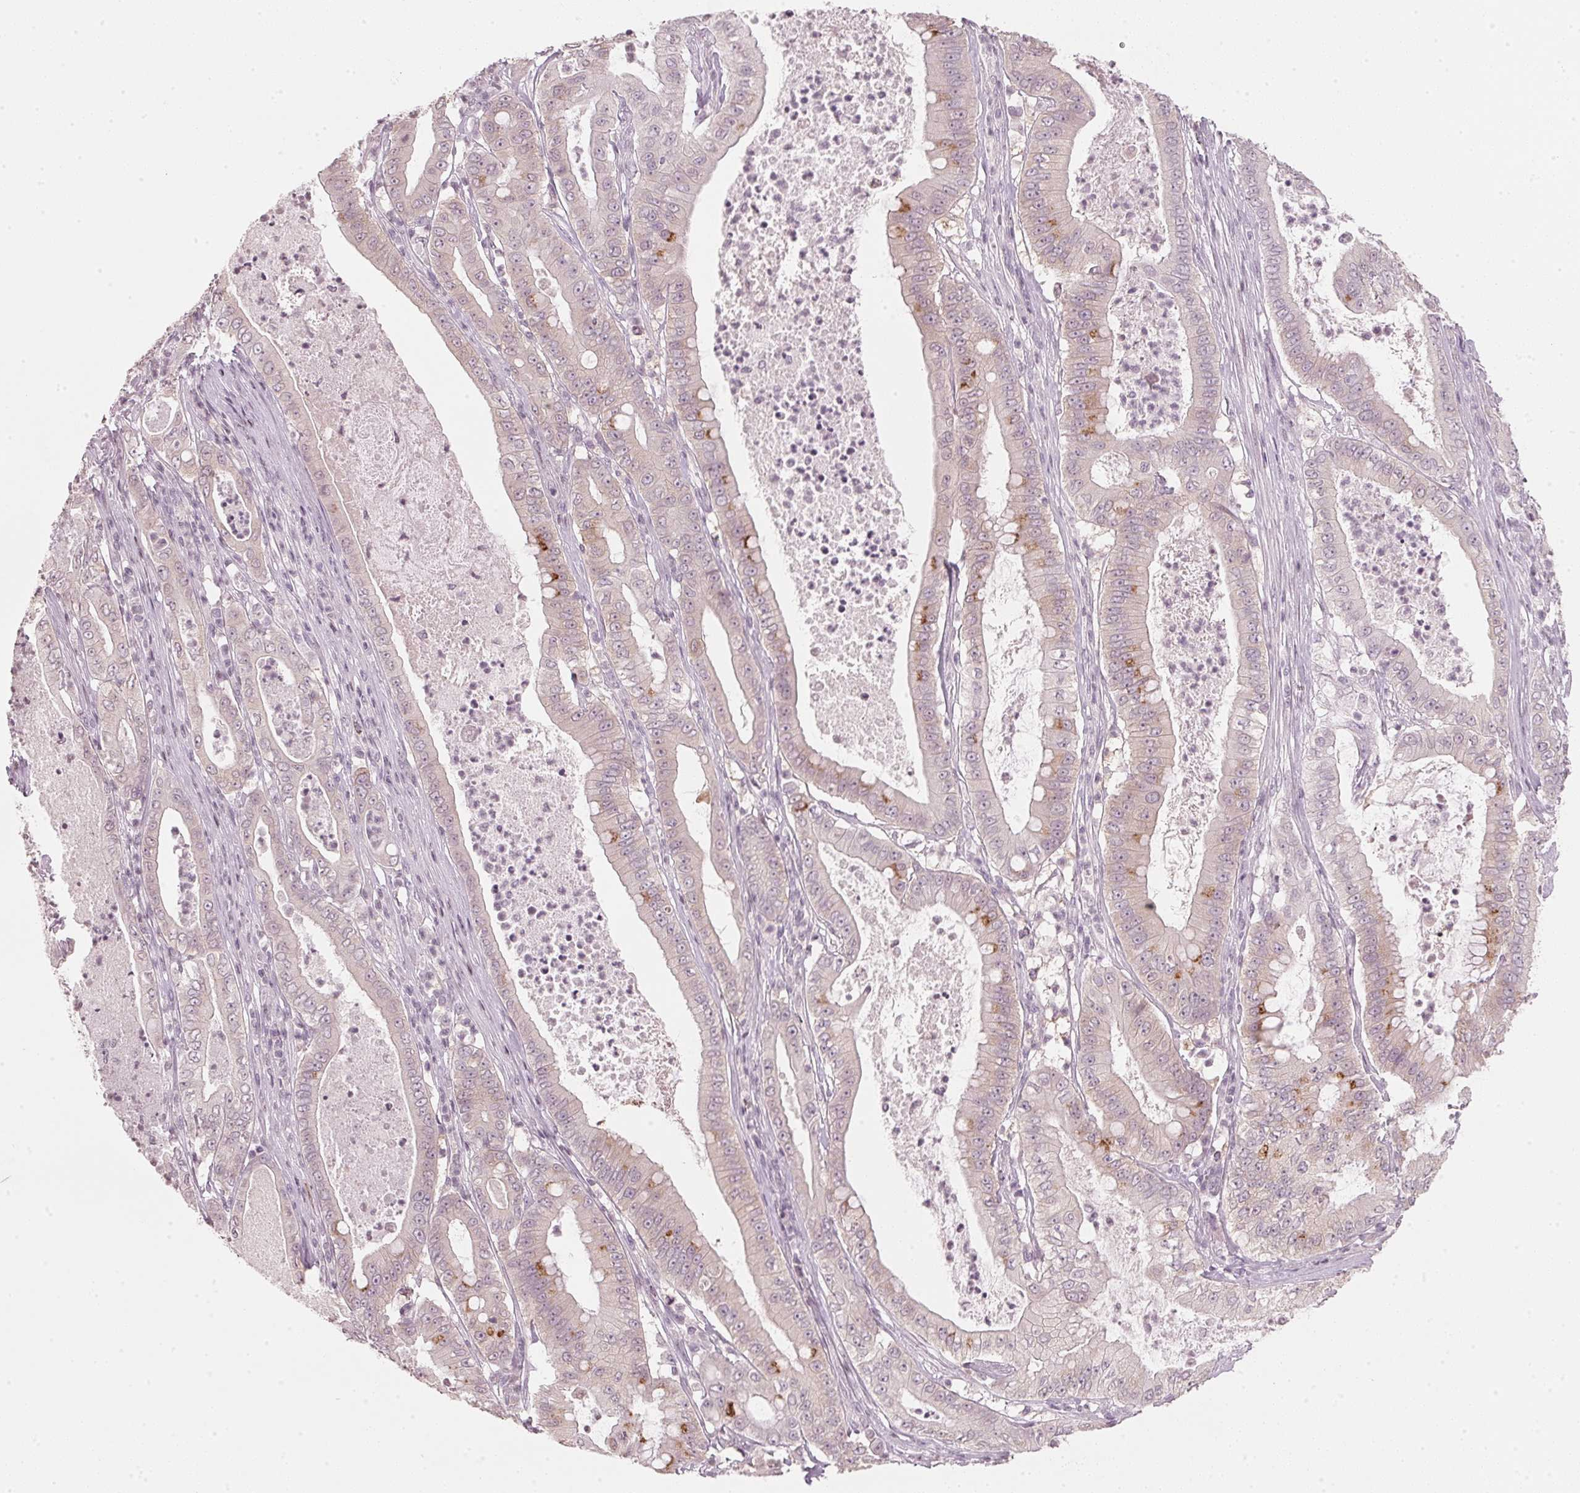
{"staining": {"intensity": "moderate", "quantity": "<25%", "location": "cytoplasmic/membranous"}, "tissue": "pancreatic cancer", "cell_type": "Tumor cells", "image_type": "cancer", "snomed": [{"axis": "morphology", "description": "Adenocarcinoma, NOS"}, {"axis": "topography", "description": "Pancreas"}], "caption": "A low amount of moderate cytoplasmic/membranous expression is appreciated in approximately <25% of tumor cells in pancreatic adenocarcinoma tissue.", "gene": "SFRP4", "patient": {"sex": "male", "age": 71}}